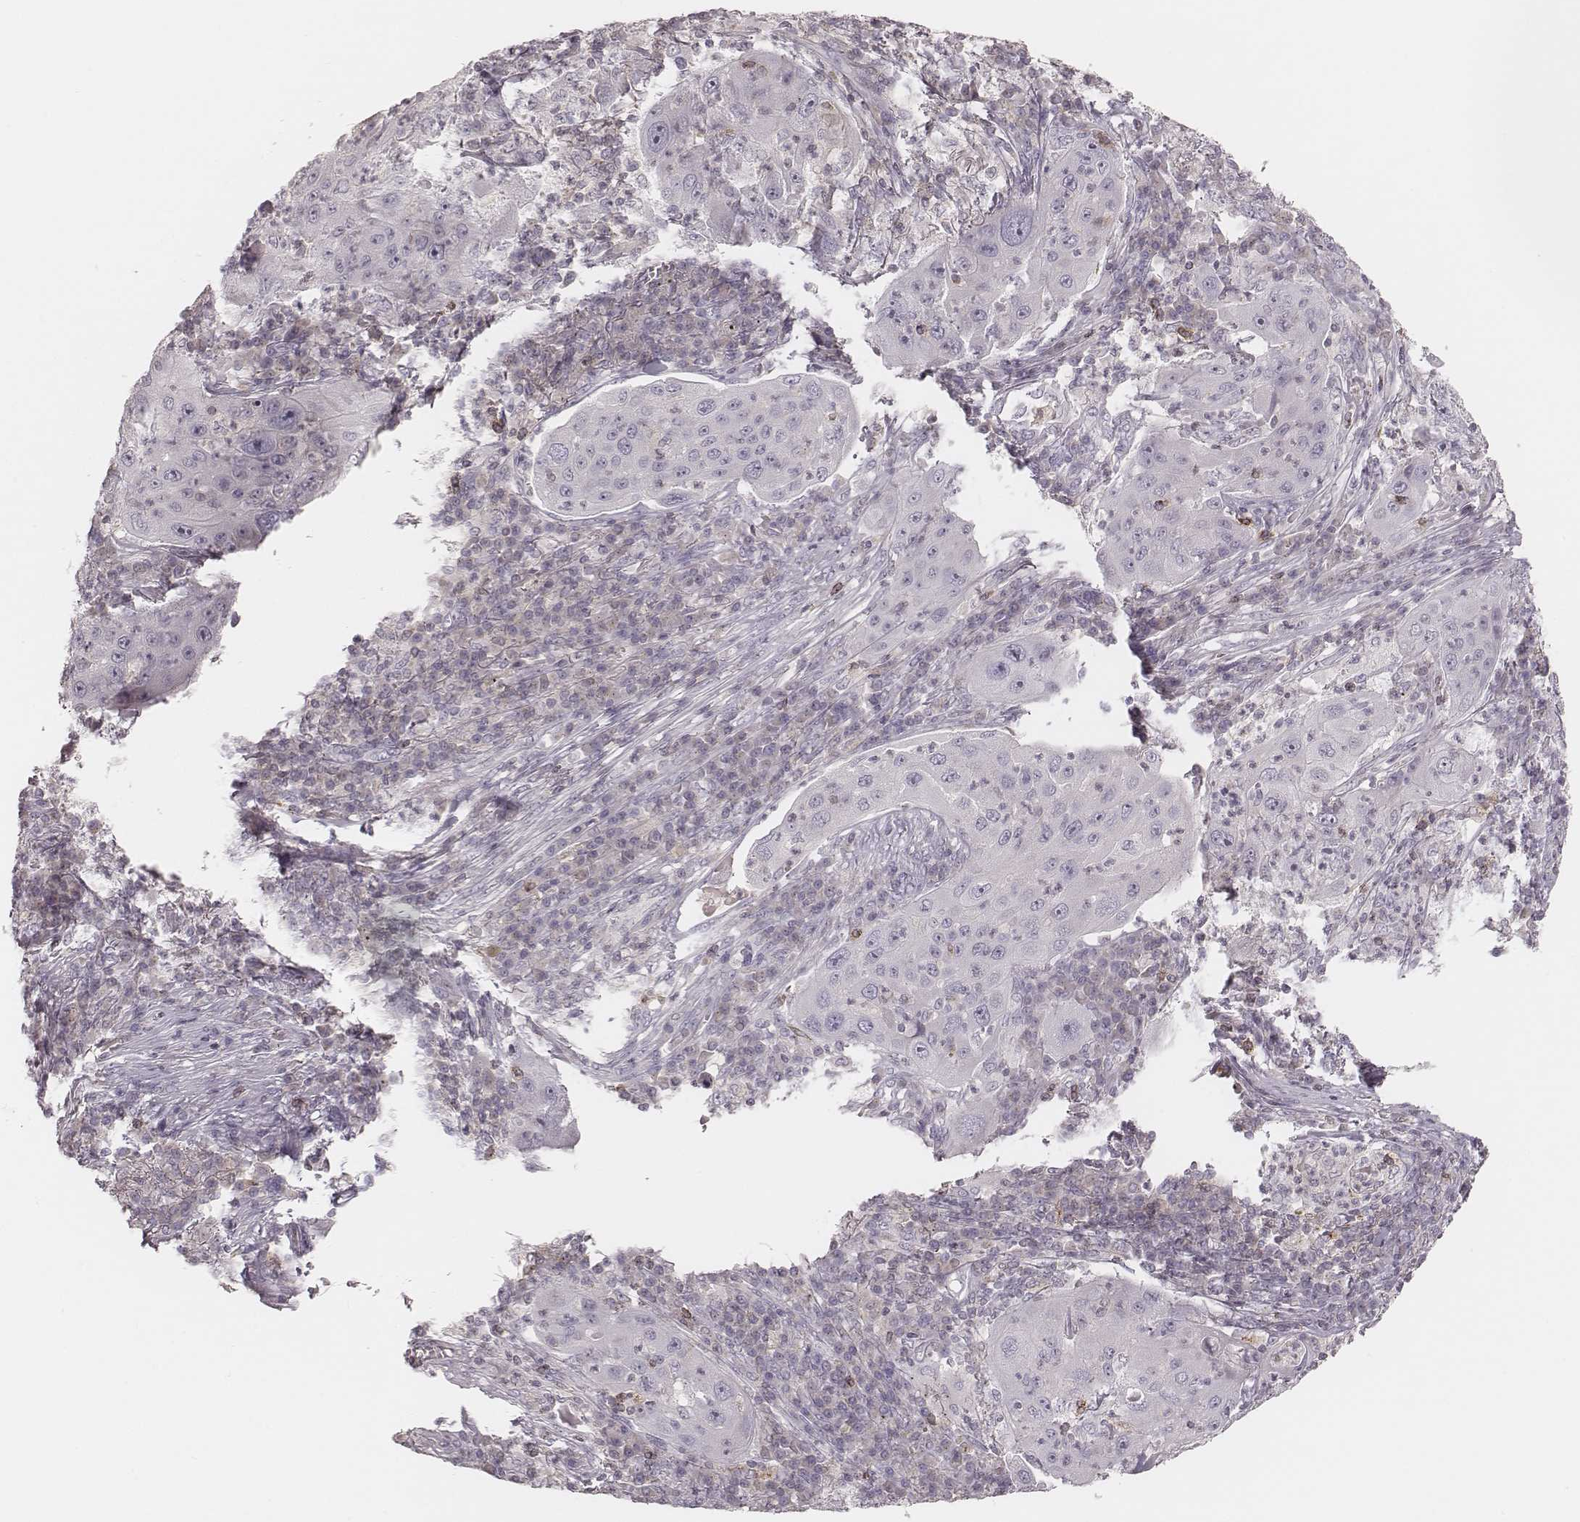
{"staining": {"intensity": "negative", "quantity": "none", "location": "none"}, "tissue": "lung cancer", "cell_type": "Tumor cells", "image_type": "cancer", "snomed": [{"axis": "morphology", "description": "Squamous cell carcinoma, NOS"}, {"axis": "topography", "description": "Lung"}], "caption": "An IHC histopathology image of lung squamous cell carcinoma is shown. There is no staining in tumor cells of lung squamous cell carcinoma.", "gene": "MSX1", "patient": {"sex": "female", "age": 59}}